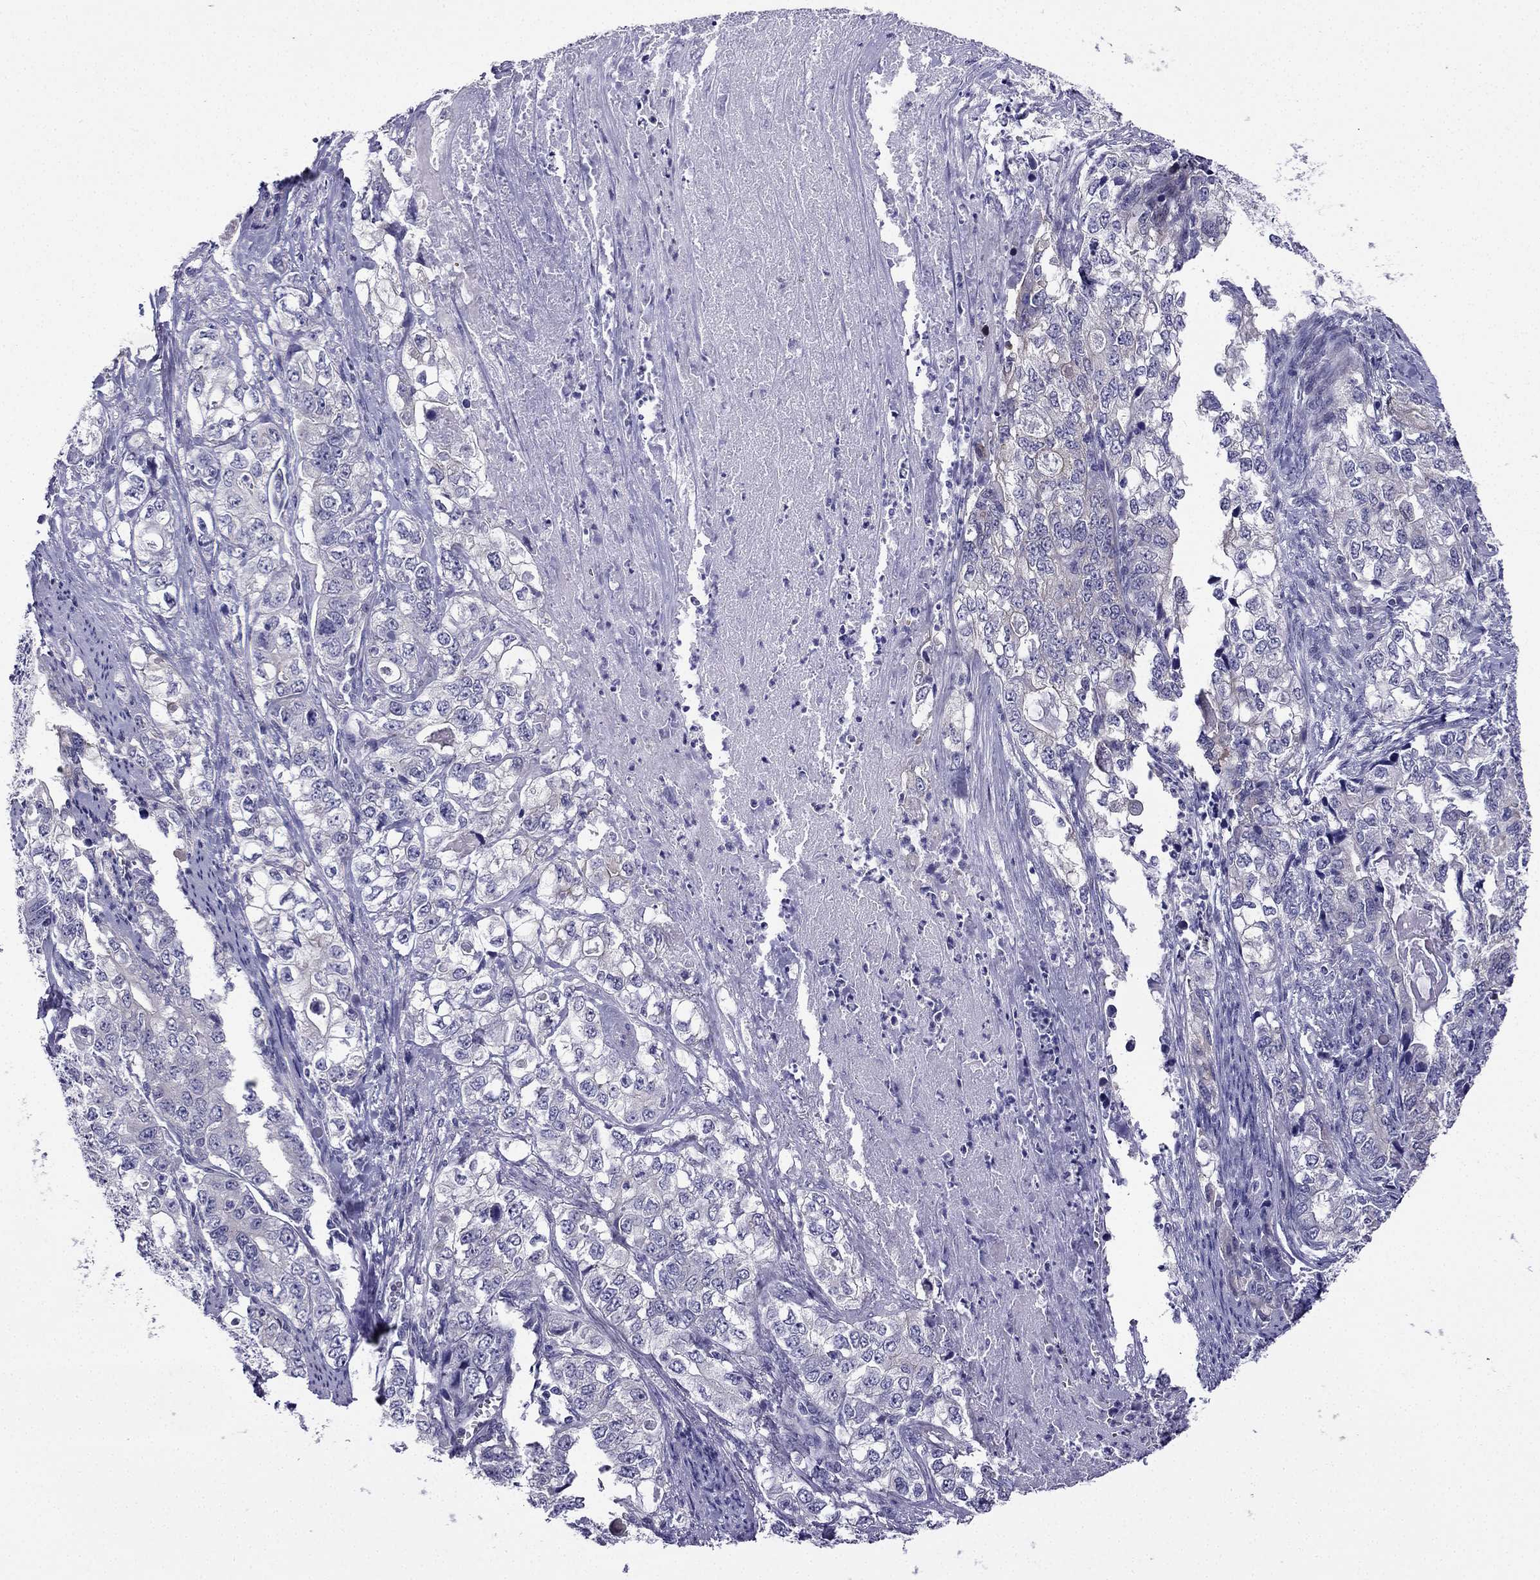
{"staining": {"intensity": "negative", "quantity": "none", "location": "none"}, "tissue": "stomach cancer", "cell_type": "Tumor cells", "image_type": "cancer", "snomed": [{"axis": "morphology", "description": "Adenocarcinoma, NOS"}, {"axis": "topography", "description": "Stomach, lower"}], "caption": "Human stomach cancer stained for a protein using IHC shows no positivity in tumor cells.", "gene": "KCNJ10", "patient": {"sex": "female", "age": 72}}